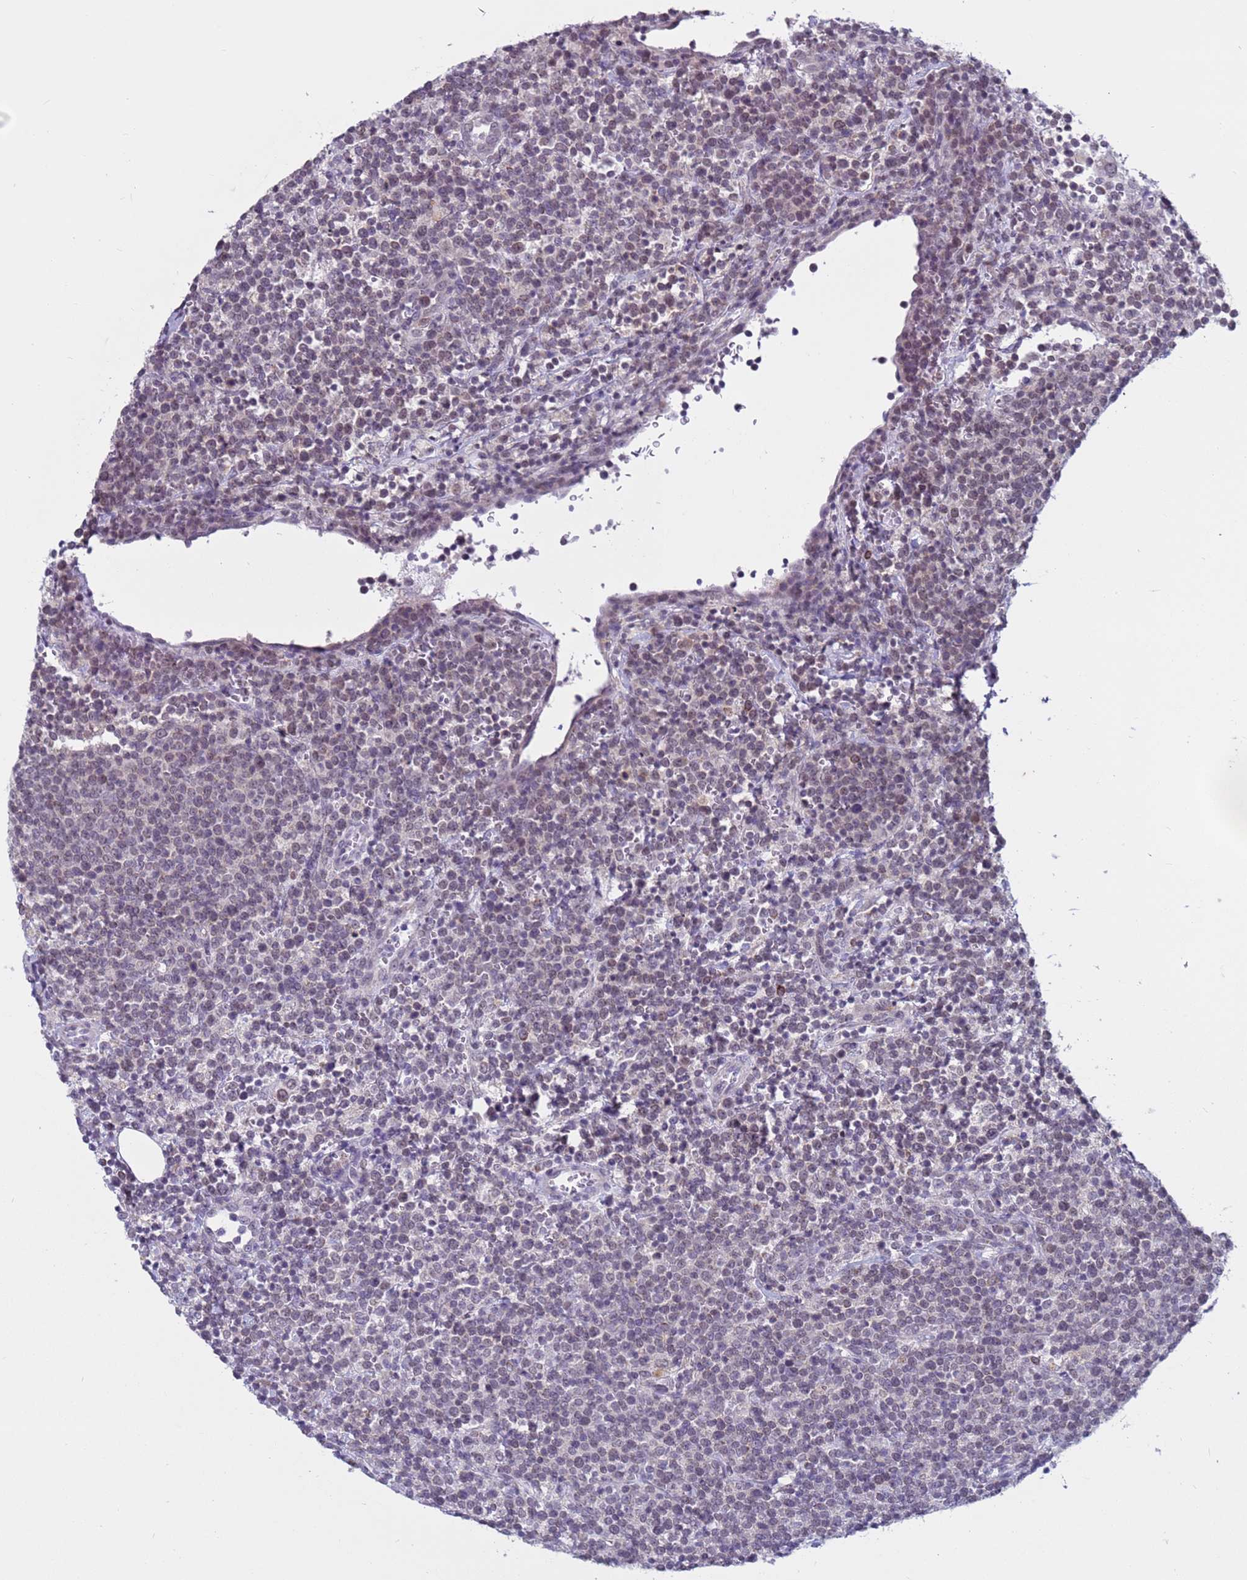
{"staining": {"intensity": "negative", "quantity": "none", "location": "none"}, "tissue": "lymphoma", "cell_type": "Tumor cells", "image_type": "cancer", "snomed": [{"axis": "morphology", "description": "Malignant lymphoma, non-Hodgkin's type, High grade"}, {"axis": "topography", "description": "Lymph node"}], "caption": "High power microscopy histopathology image of an immunohistochemistry (IHC) histopathology image of malignant lymphoma, non-Hodgkin's type (high-grade), revealing no significant expression in tumor cells.", "gene": "CDK2AP2", "patient": {"sex": "male", "age": 61}}